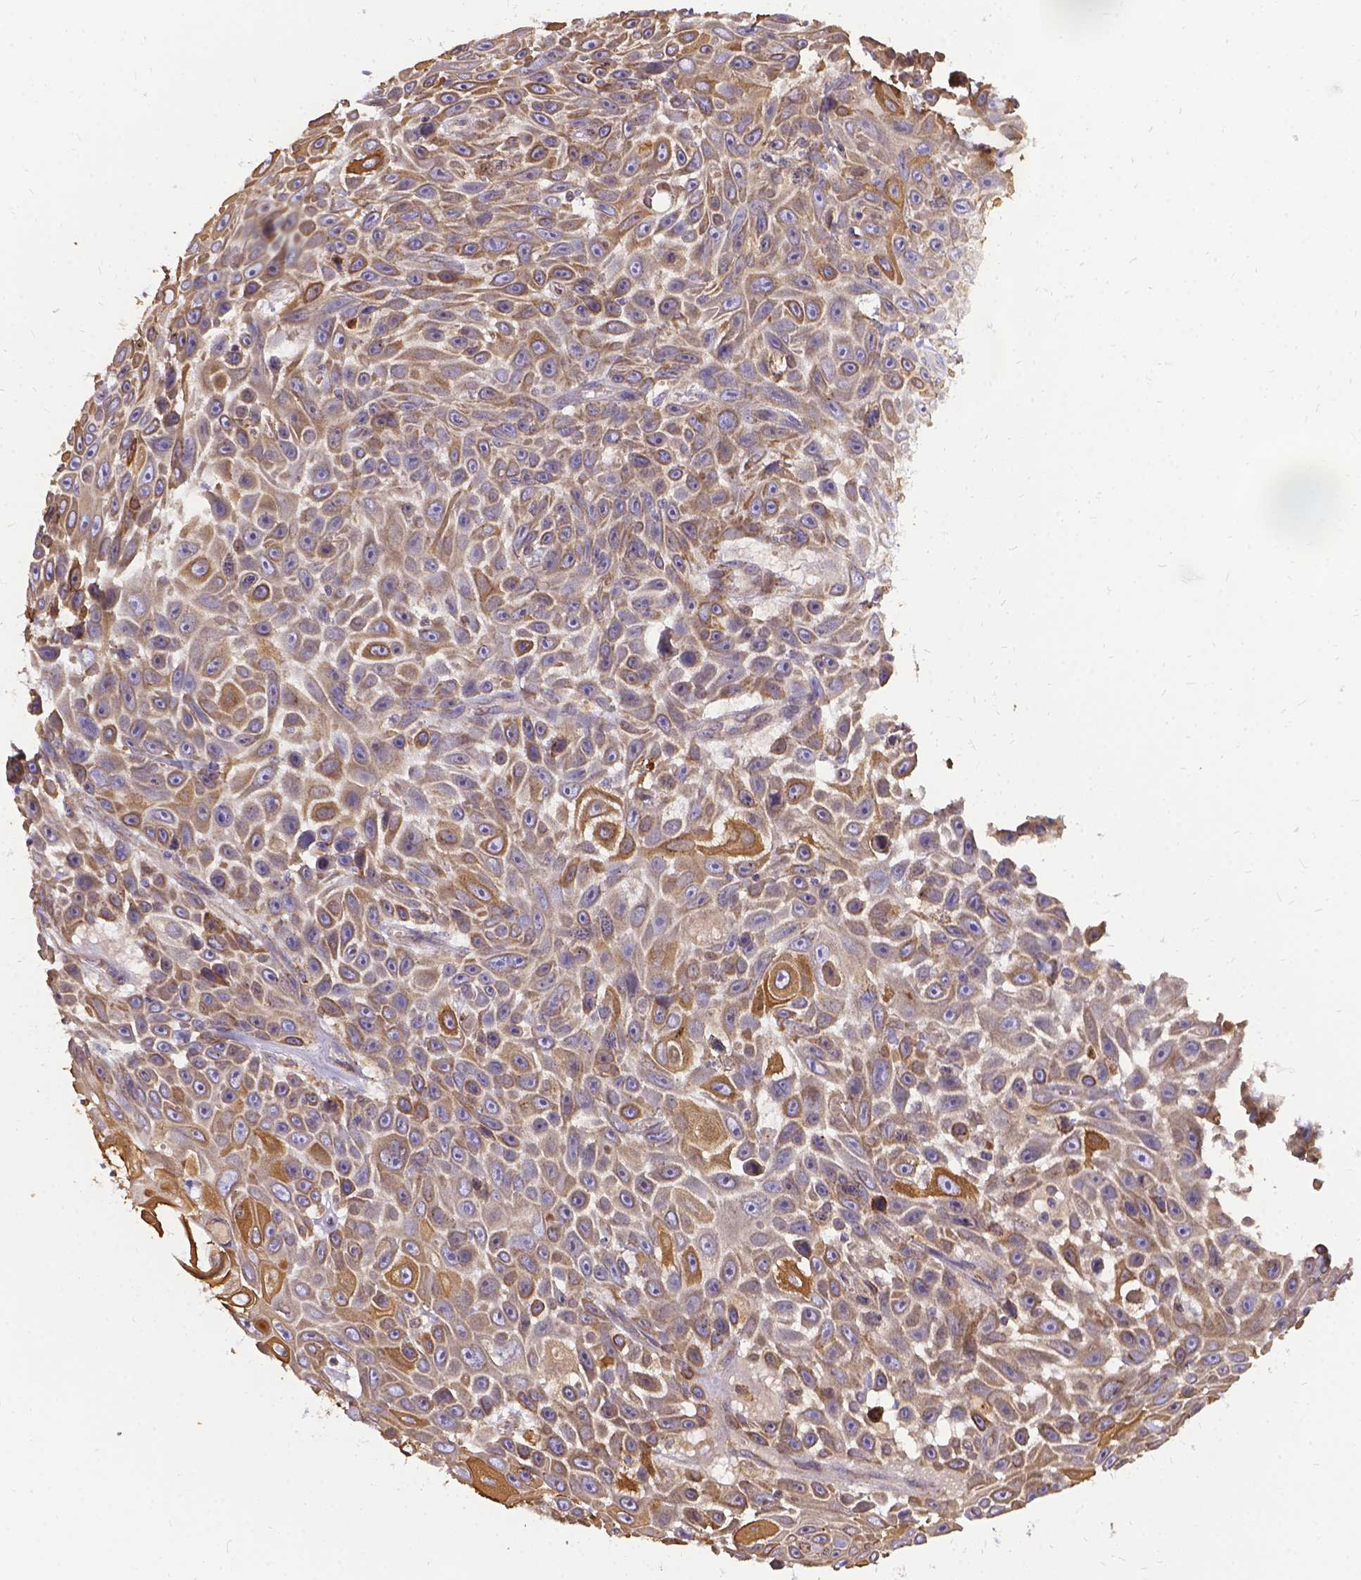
{"staining": {"intensity": "weak", "quantity": ">75%", "location": "cytoplasmic/membranous"}, "tissue": "skin cancer", "cell_type": "Tumor cells", "image_type": "cancer", "snomed": [{"axis": "morphology", "description": "Squamous cell carcinoma, NOS"}, {"axis": "topography", "description": "Skin"}], "caption": "Brown immunohistochemical staining in human skin squamous cell carcinoma demonstrates weak cytoplasmic/membranous expression in approximately >75% of tumor cells.", "gene": "DENND6A", "patient": {"sex": "male", "age": 82}}